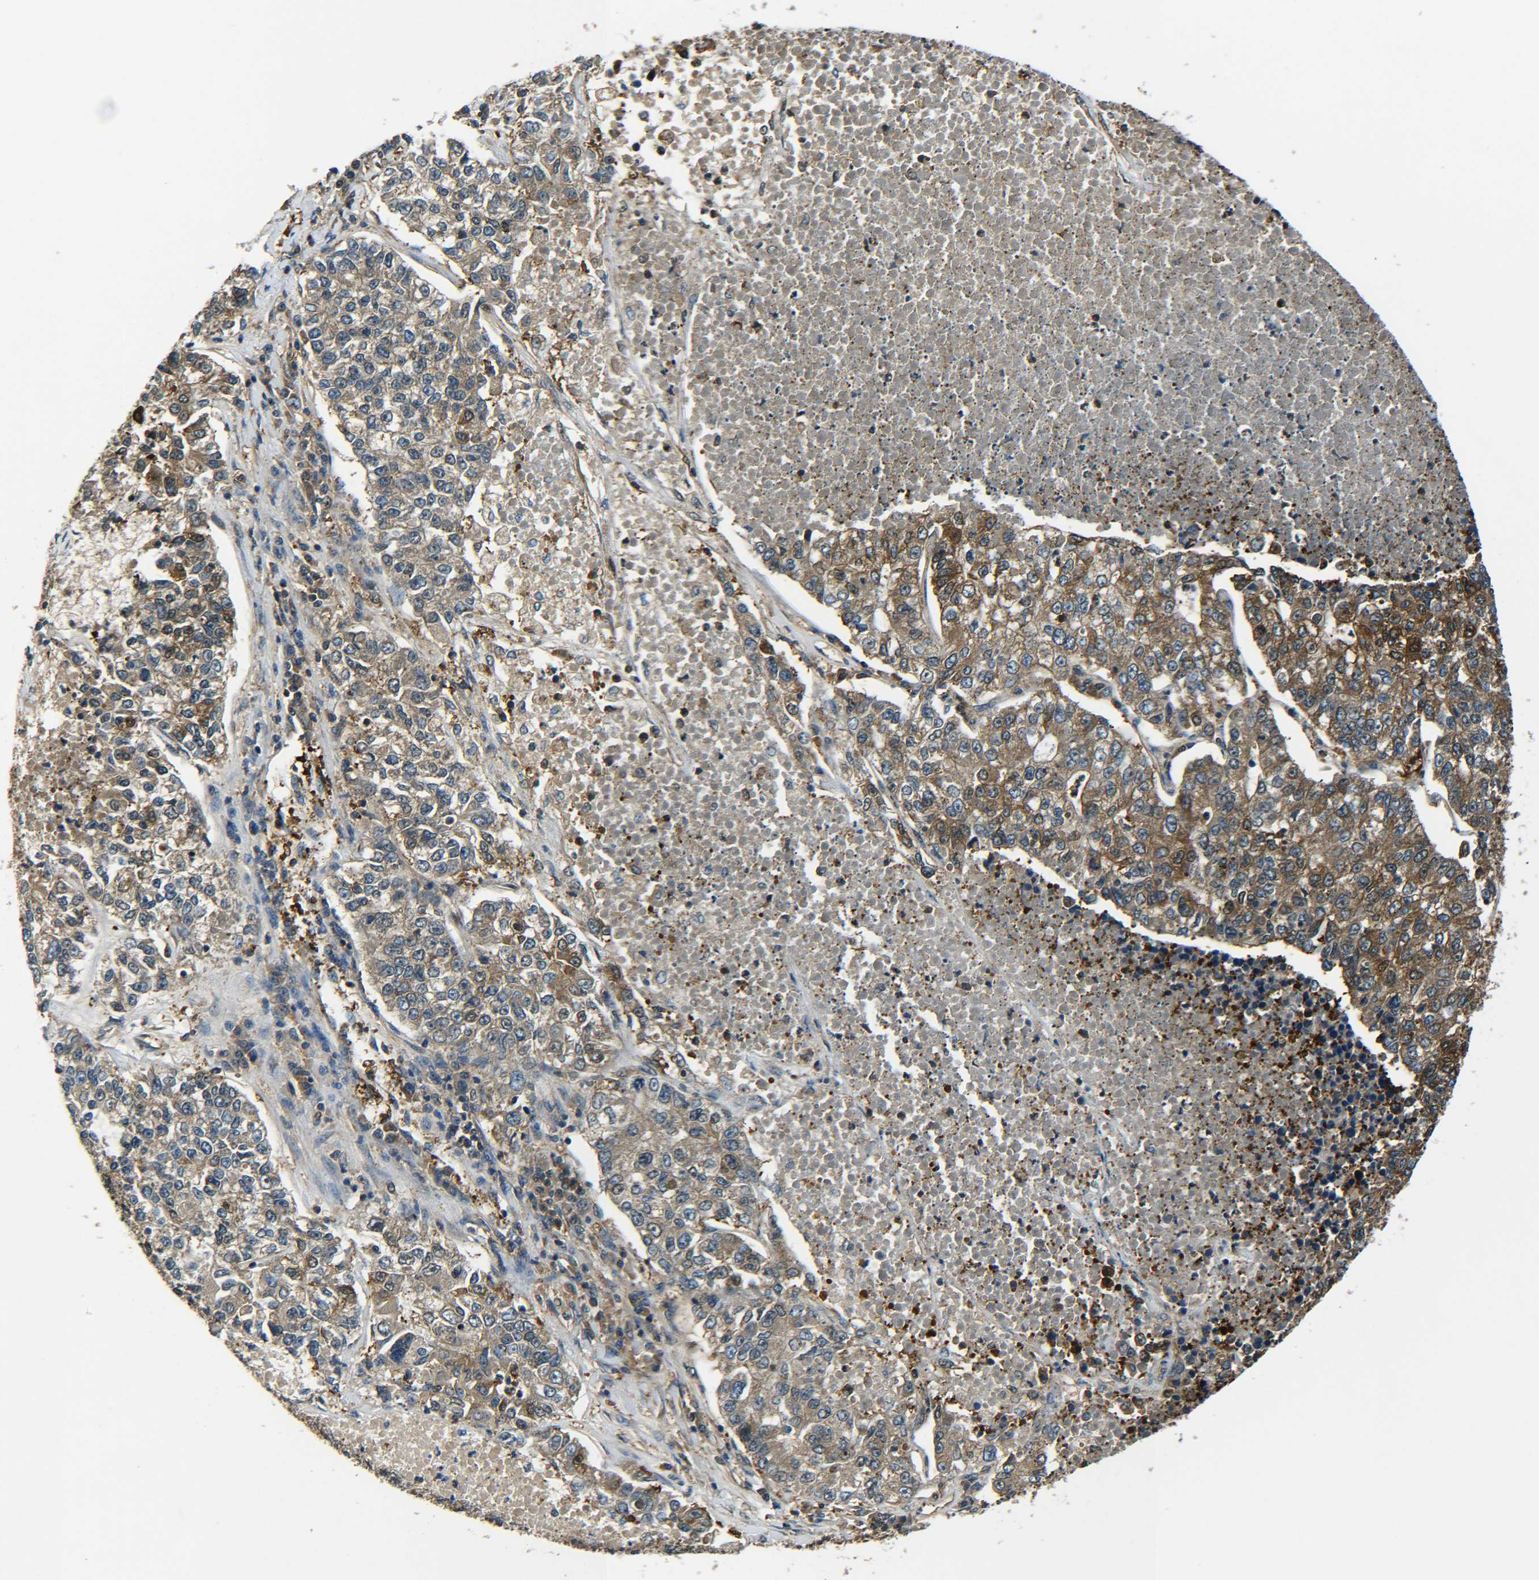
{"staining": {"intensity": "moderate", "quantity": ">75%", "location": "cytoplasmic/membranous"}, "tissue": "lung cancer", "cell_type": "Tumor cells", "image_type": "cancer", "snomed": [{"axis": "morphology", "description": "Adenocarcinoma, NOS"}, {"axis": "topography", "description": "Lung"}], "caption": "Immunohistochemistry (IHC) (DAB (3,3'-diaminobenzidine)) staining of human lung cancer demonstrates moderate cytoplasmic/membranous protein staining in approximately >75% of tumor cells.", "gene": "PREB", "patient": {"sex": "male", "age": 49}}